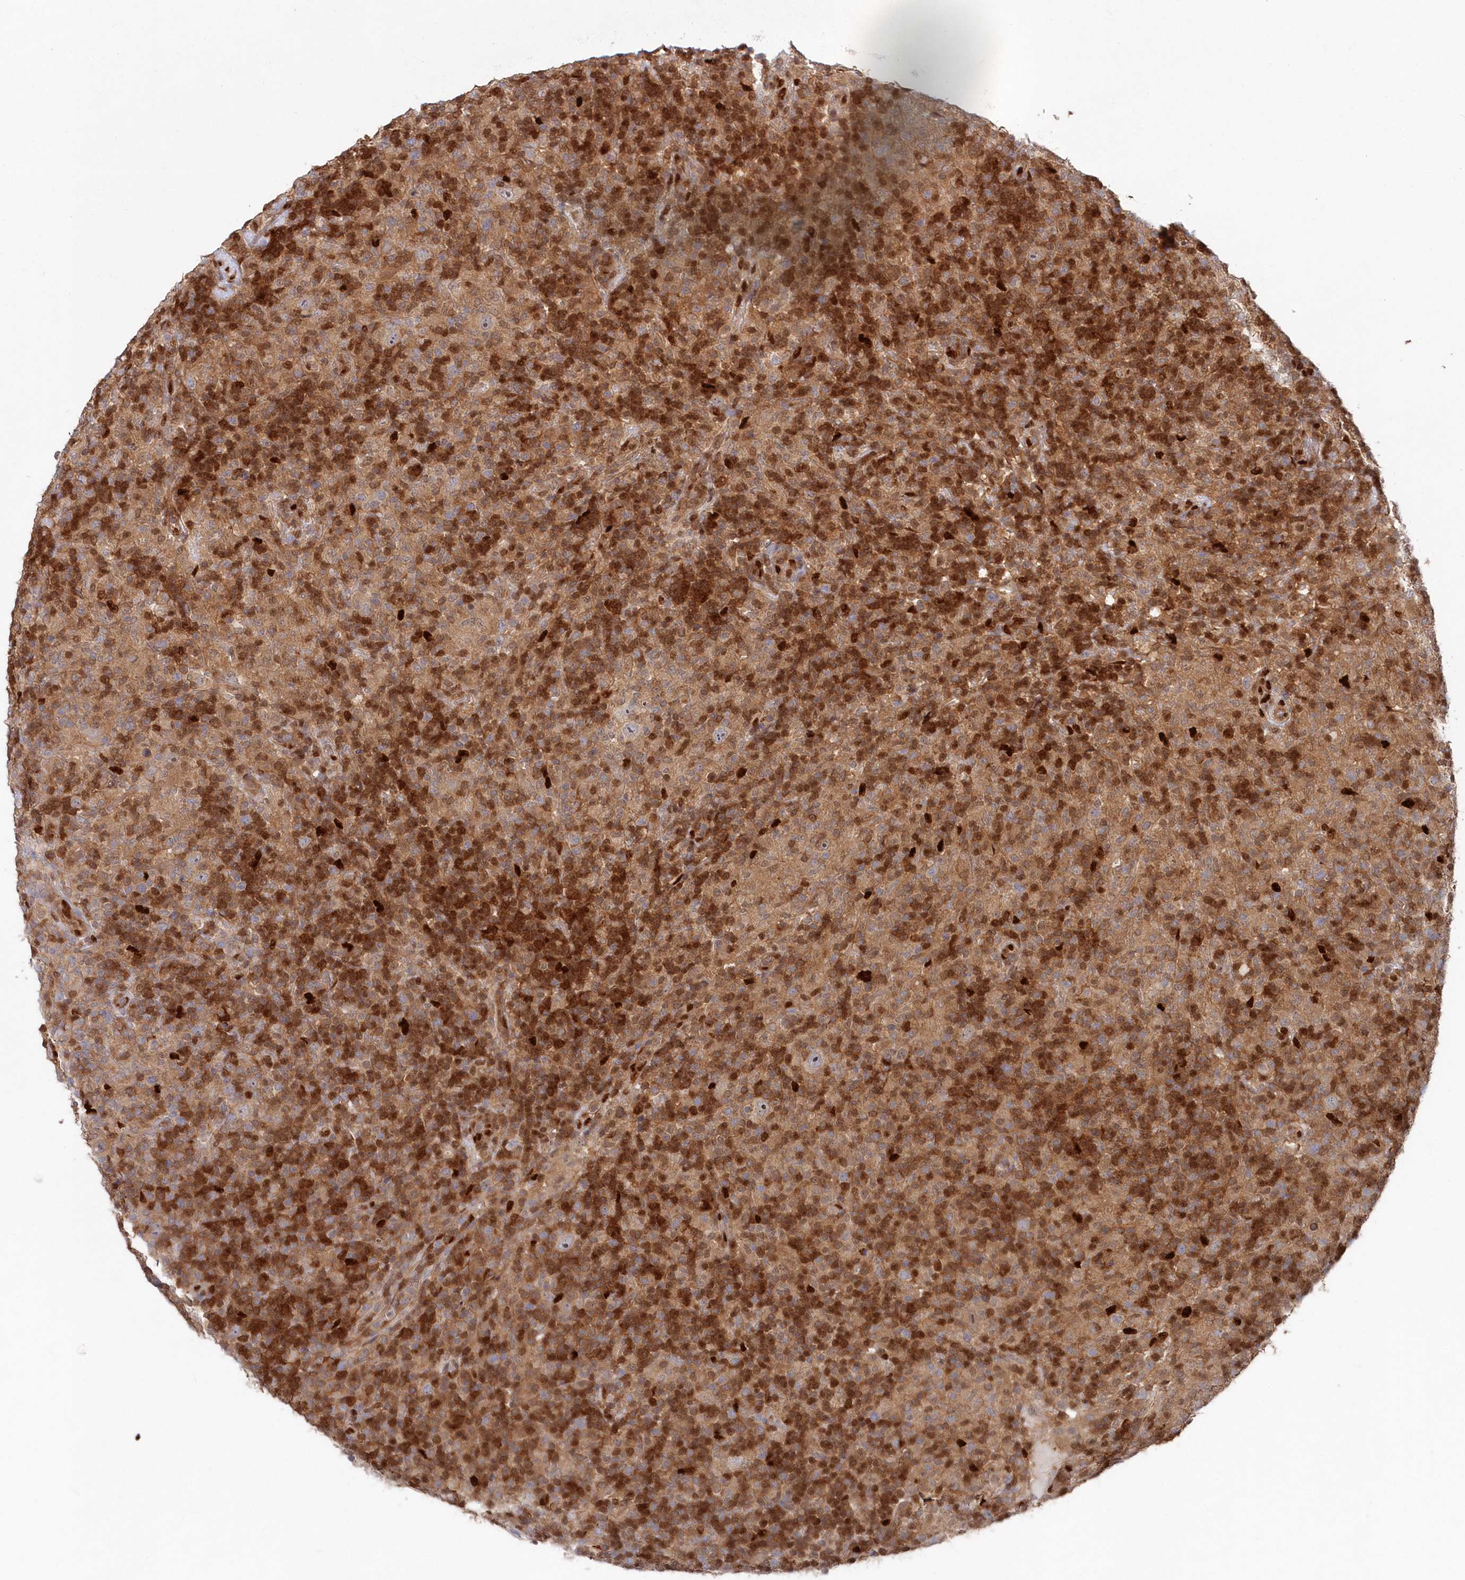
{"staining": {"intensity": "negative", "quantity": "none", "location": "none"}, "tissue": "lymphoma", "cell_type": "Tumor cells", "image_type": "cancer", "snomed": [{"axis": "morphology", "description": "Hodgkin's disease, NOS"}, {"axis": "topography", "description": "Lymph node"}], "caption": "Hodgkin's disease was stained to show a protein in brown. There is no significant expression in tumor cells.", "gene": "ABHD14B", "patient": {"sex": "male", "age": 70}}